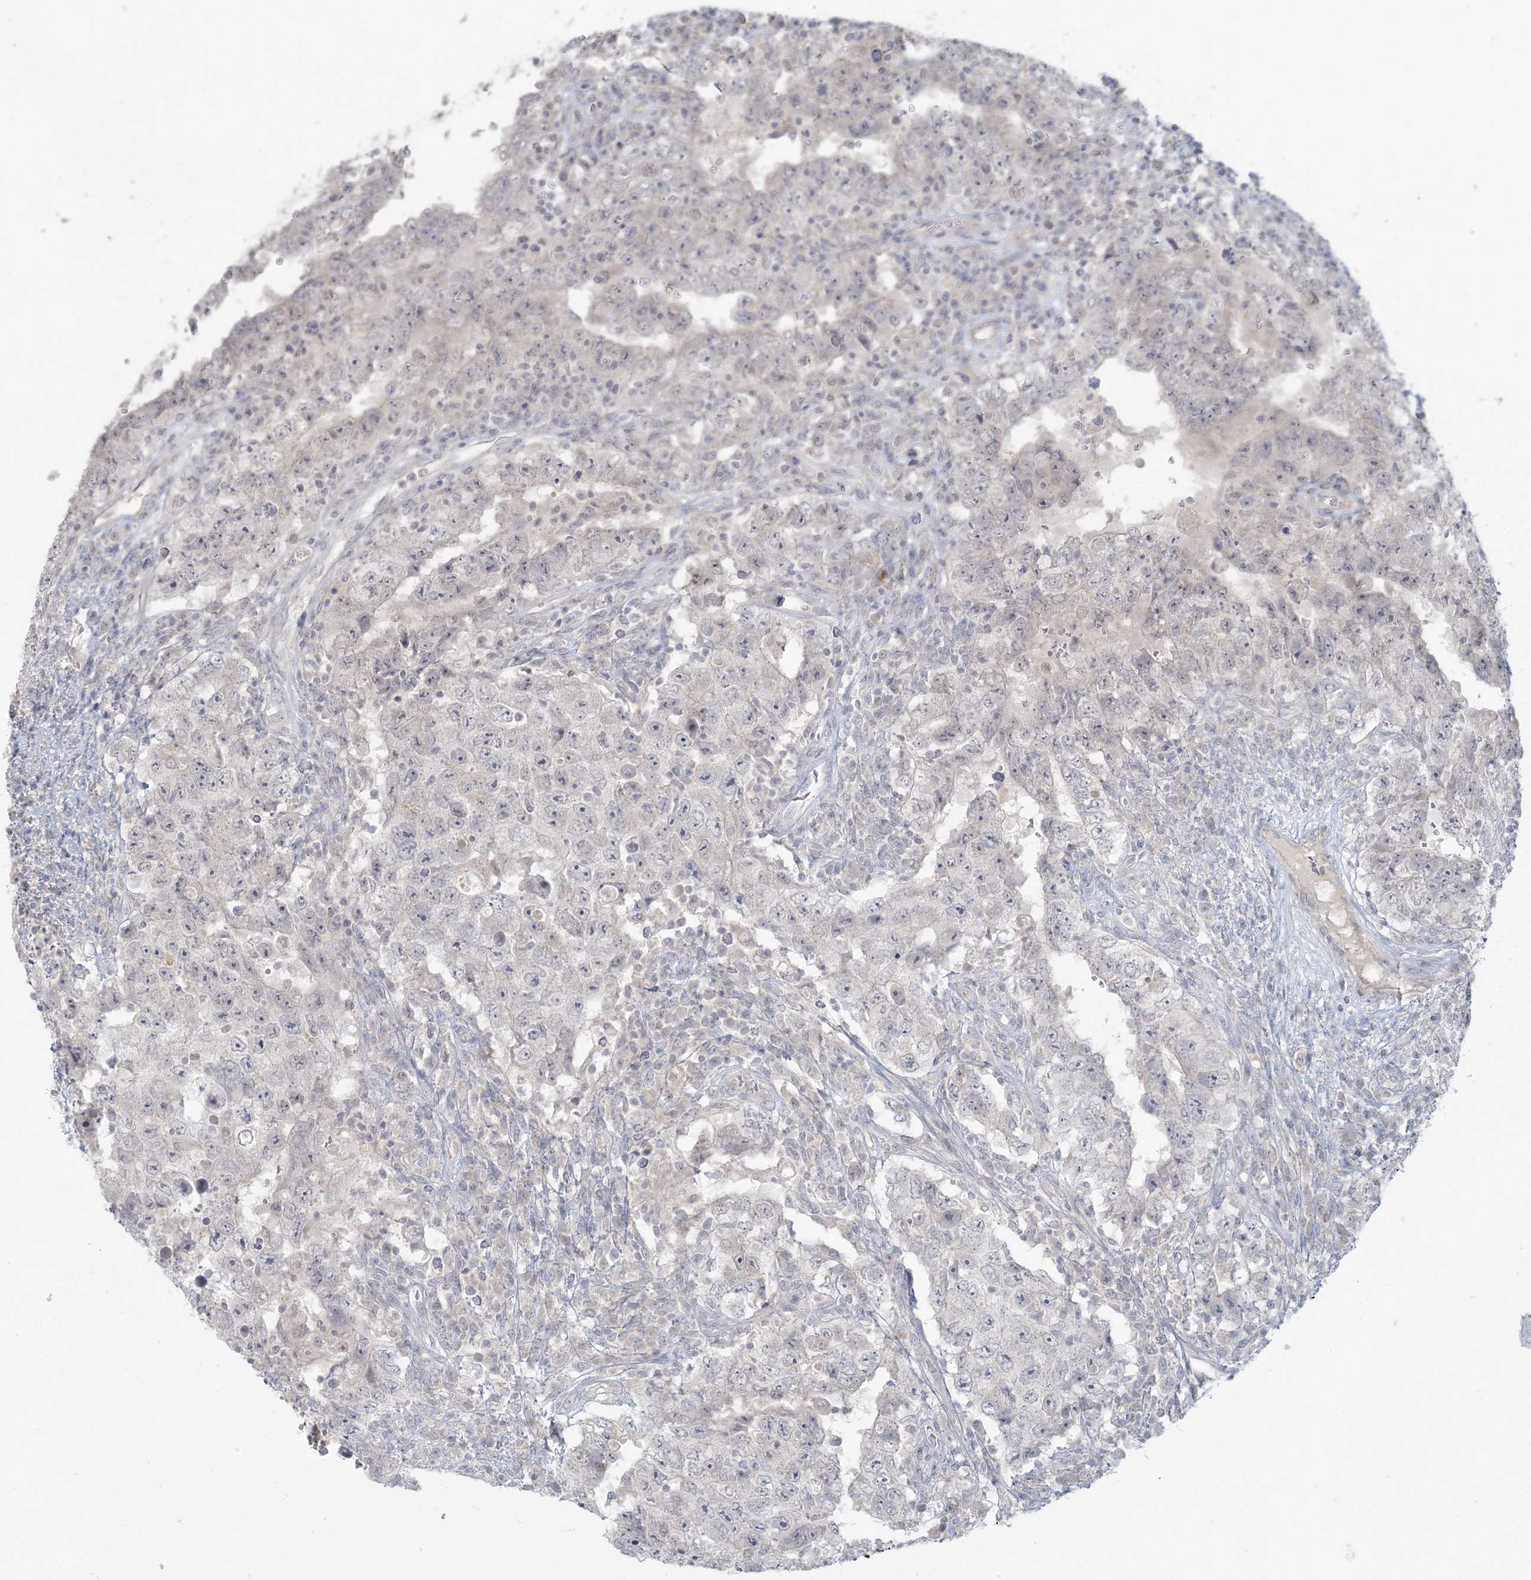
{"staining": {"intensity": "negative", "quantity": "none", "location": "none"}, "tissue": "testis cancer", "cell_type": "Tumor cells", "image_type": "cancer", "snomed": [{"axis": "morphology", "description": "Carcinoma, Embryonal, NOS"}, {"axis": "topography", "description": "Testis"}], "caption": "The immunohistochemistry (IHC) histopathology image has no significant expression in tumor cells of embryonal carcinoma (testis) tissue. (DAB (3,3'-diaminobenzidine) IHC, high magnification).", "gene": "NRBP2", "patient": {"sex": "male", "age": 26}}